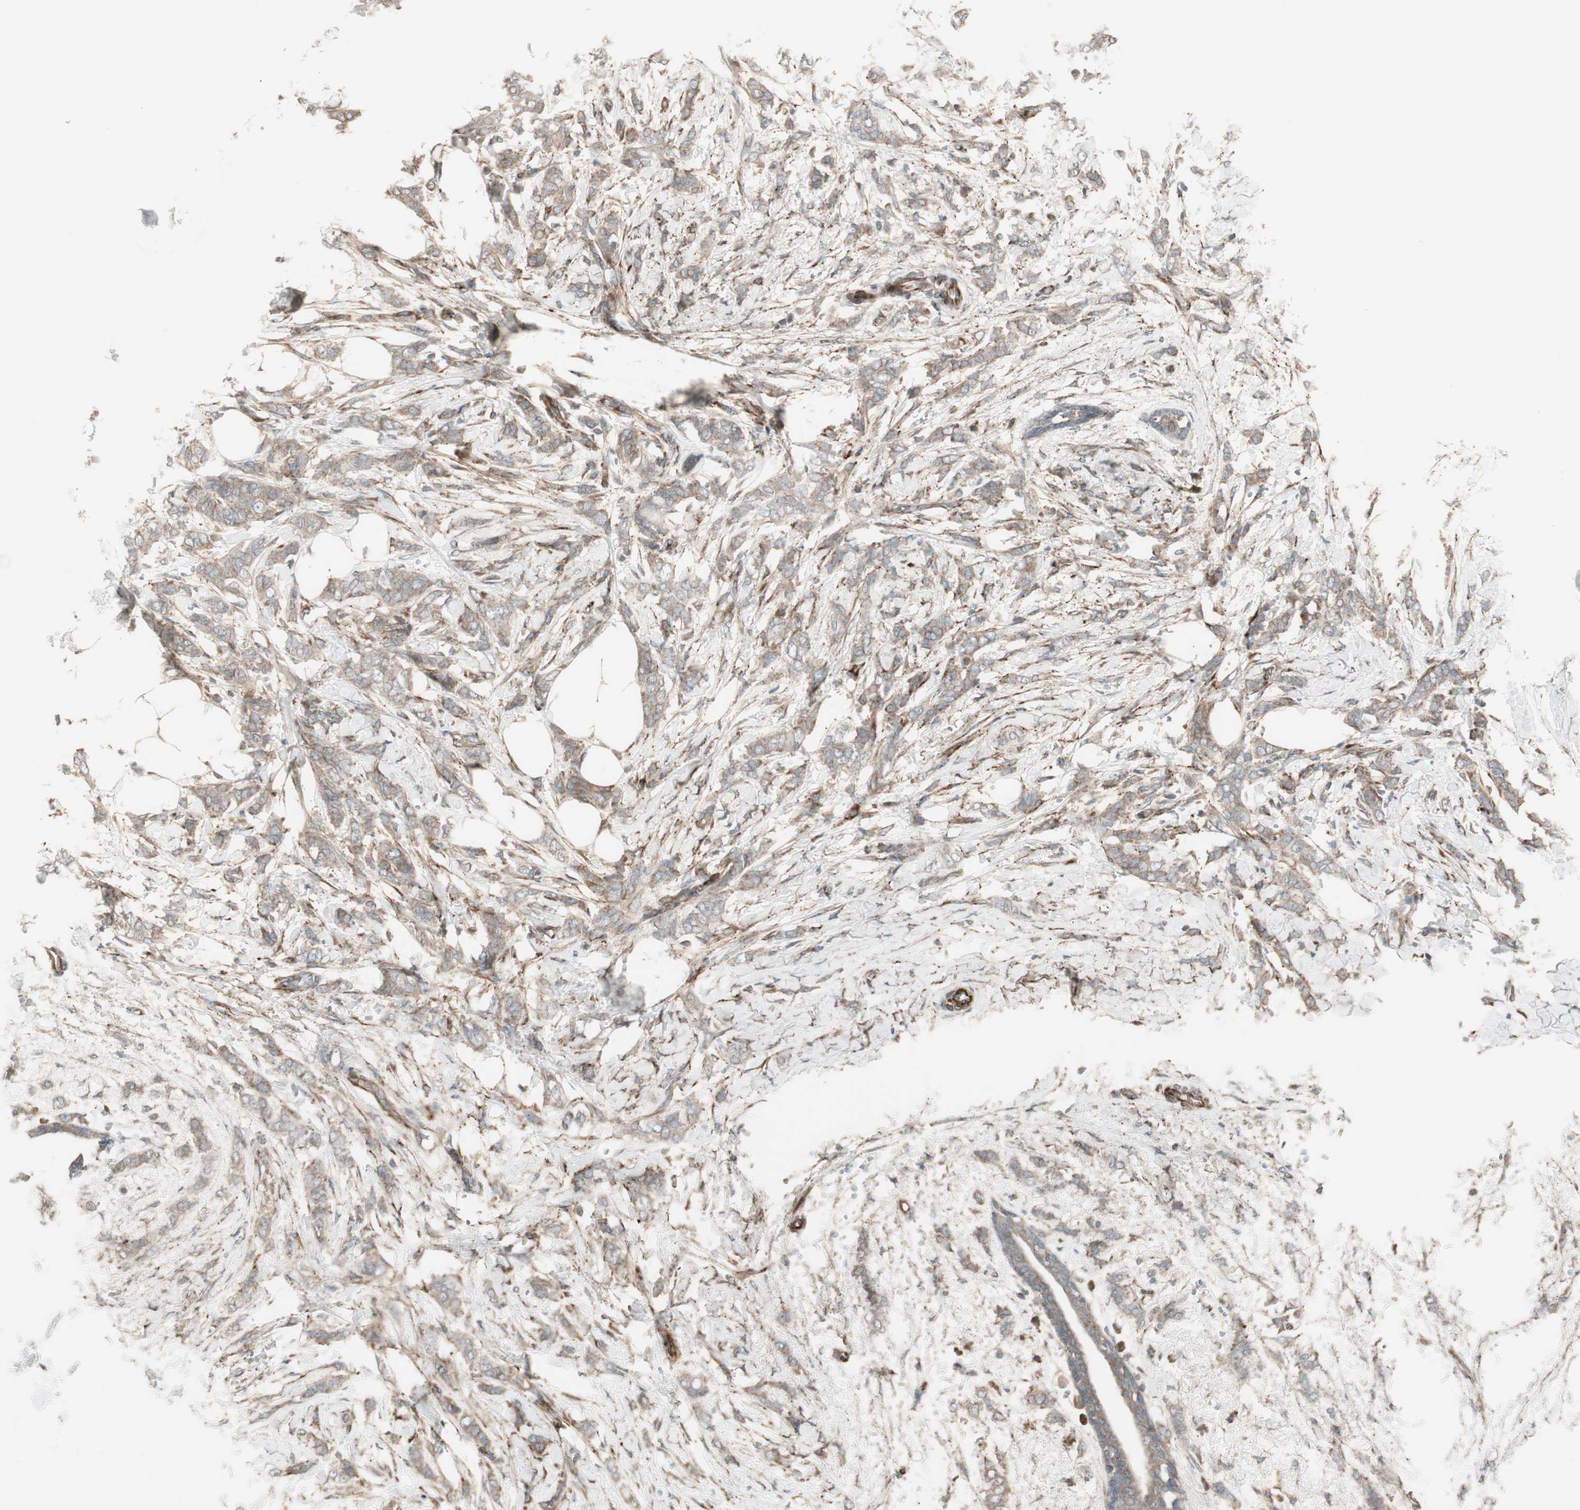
{"staining": {"intensity": "weak", "quantity": ">75%", "location": "cytoplasmic/membranous"}, "tissue": "breast cancer", "cell_type": "Tumor cells", "image_type": "cancer", "snomed": [{"axis": "morphology", "description": "Lobular carcinoma, in situ"}, {"axis": "morphology", "description": "Lobular carcinoma"}, {"axis": "topography", "description": "Breast"}], "caption": "Brown immunohistochemical staining in human breast cancer exhibits weak cytoplasmic/membranous expression in approximately >75% of tumor cells. Nuclei are stained in blue.", "gene": "PPP2R5E", "patient": {"sex": "female", "age": 41}}